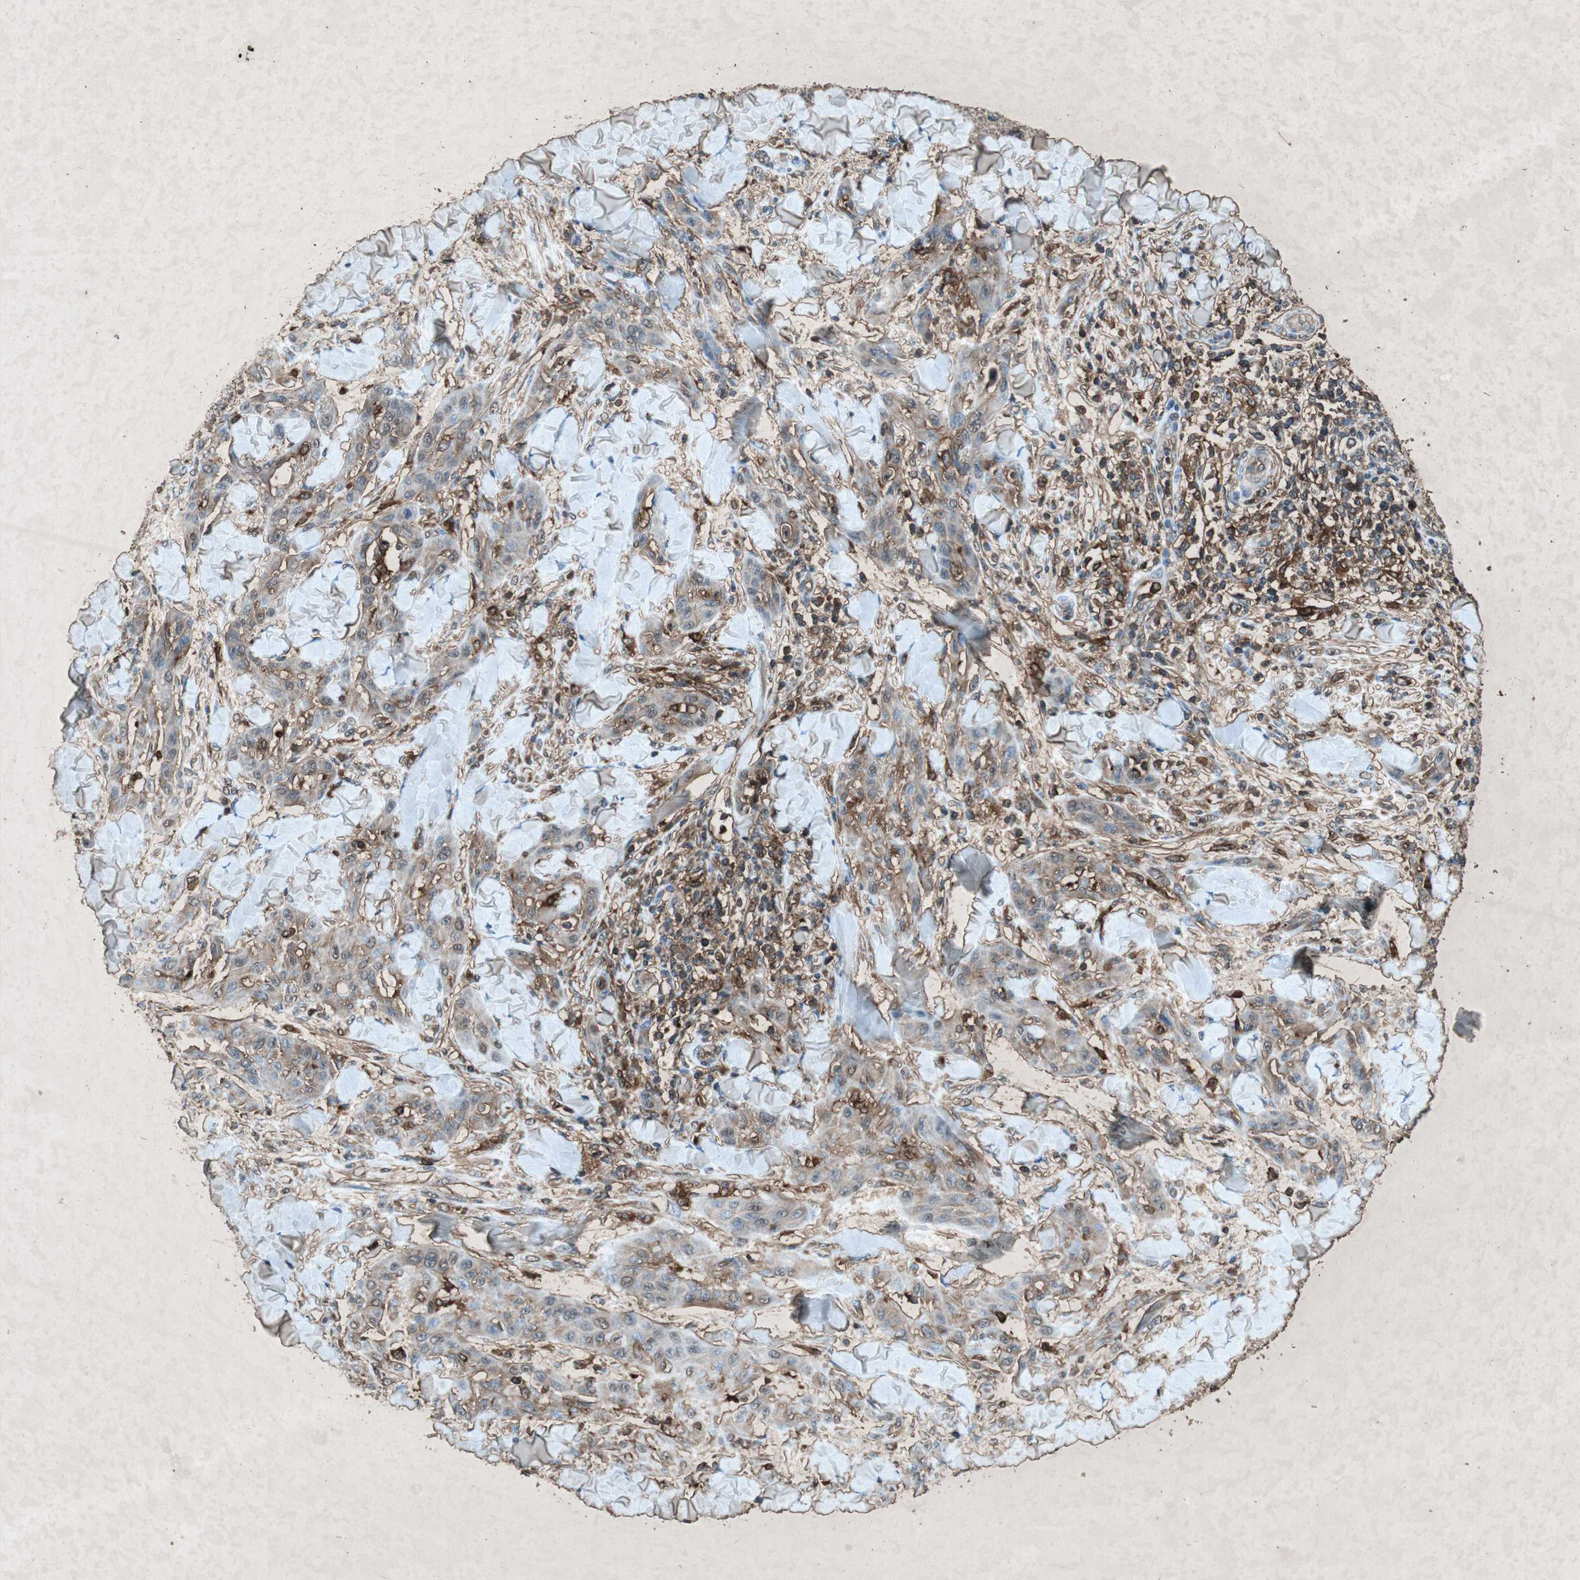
{"staining": {"intensity": "weak", "quantity": "25%-75%", "location": "cytoplasmic/membranous"}, "tissue": "skin cancer", "cell_type": "Tumor cells", "image_type": "cancer", "snomed": [{"axis": "morphology", "description": "Squamous cell carcinoma, NOS"}, {"axis": "topography", "description": "Skin"}], "caption": "A low amount of weak cytoplasmic/membranous staining is appreciated in approximately 25%-75% of tumor cells in skin cancer (squamous cell carcinoma) tissue.", "gene": "TYROBP", "patient": {"sex": "male", "age": 24}}